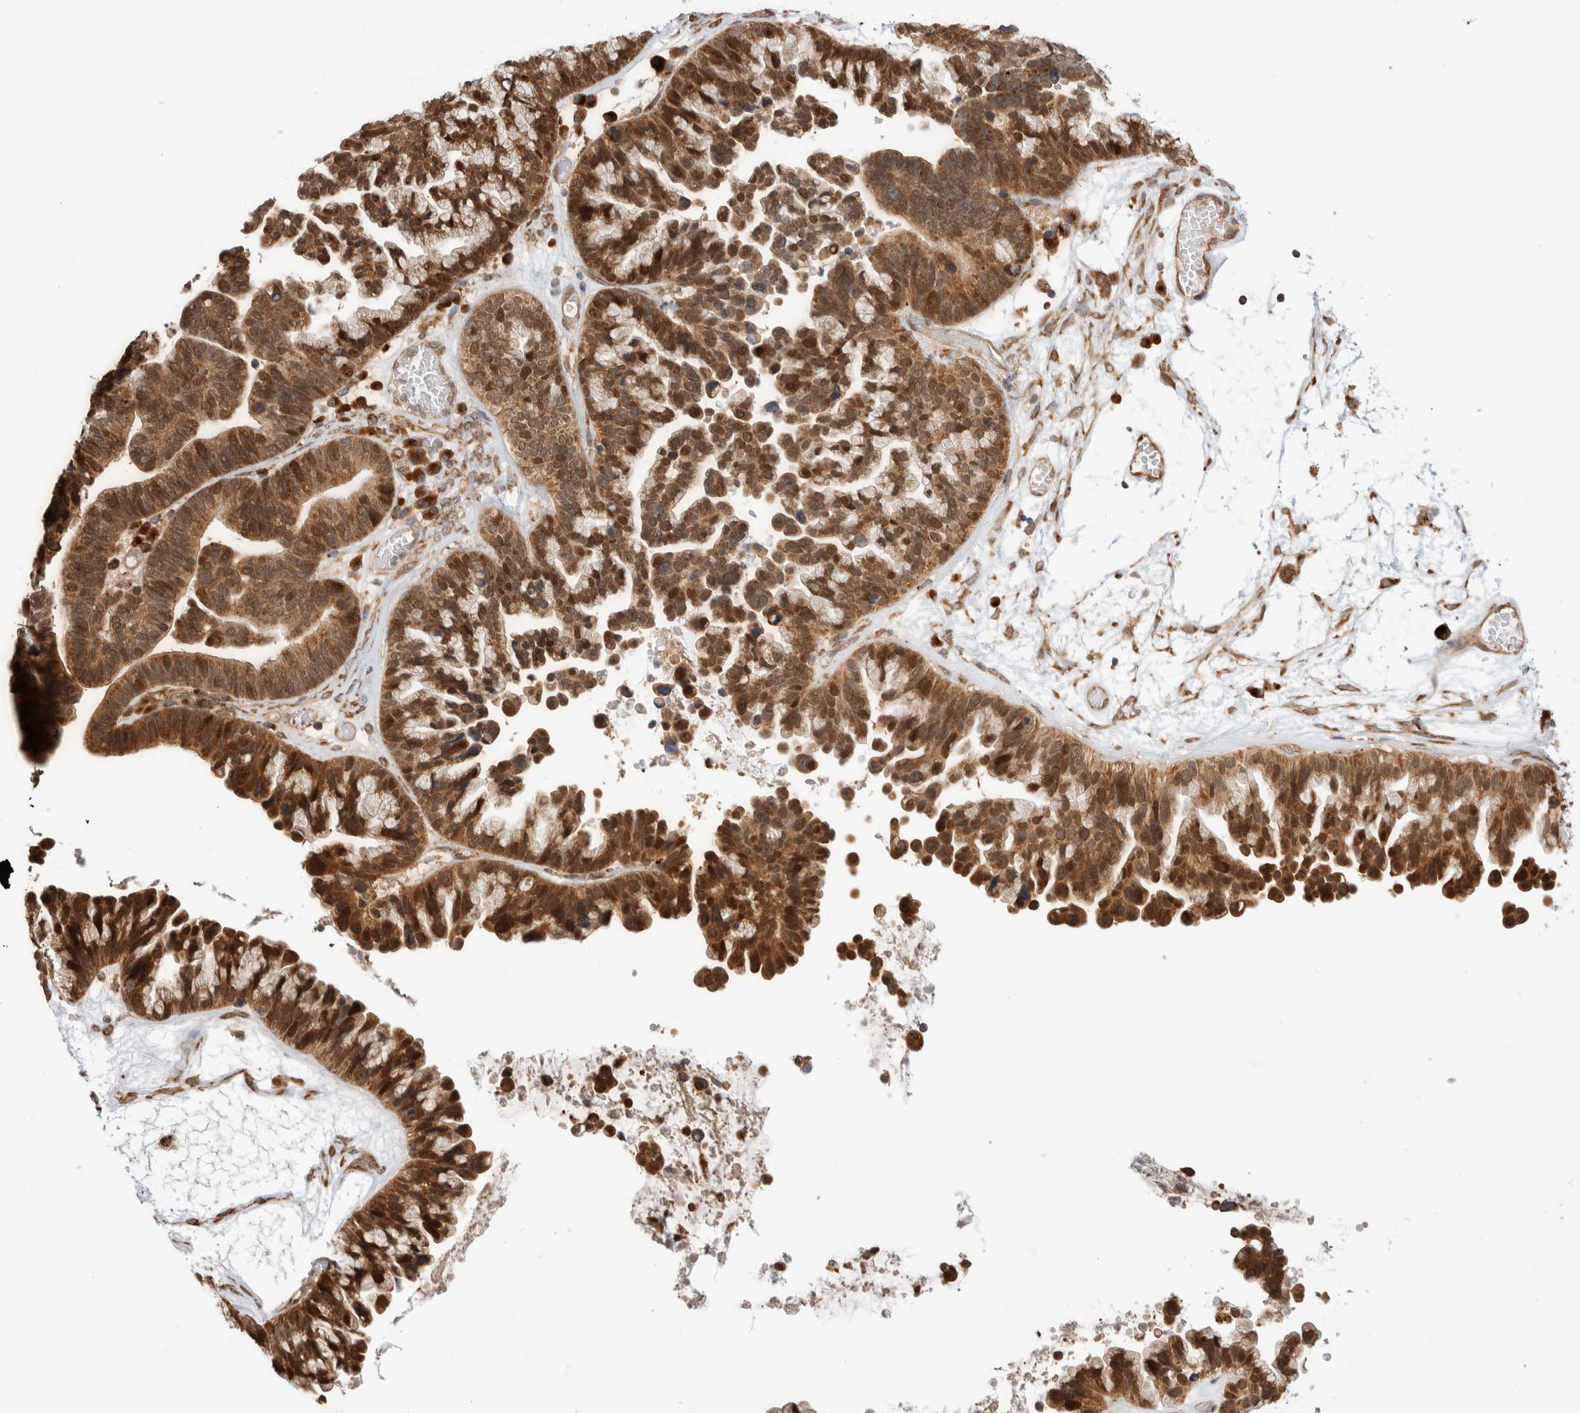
{"staining": {"intensity": "strong", "quantity": ">75%", "location": "cytoplasmic/membranous,nuclear"}, "tissue": "ovarian cancer", "cell_type": "Tumor cells", "image_type": "cancer", "snomed": [{"axis": "morphology", "description": "Cystadenocarcinoma, serous, NOS"}, {"axis": "topography", "description": "Ovary"}], "caption": "IHC of human ovarian cancer displays high levels of strong cytoplasmic/membranous and nuclear positivity in approximately >75% of tumor cells.", "gene": "ACTL9", "patient": {"sex": "female", "age": 56}}